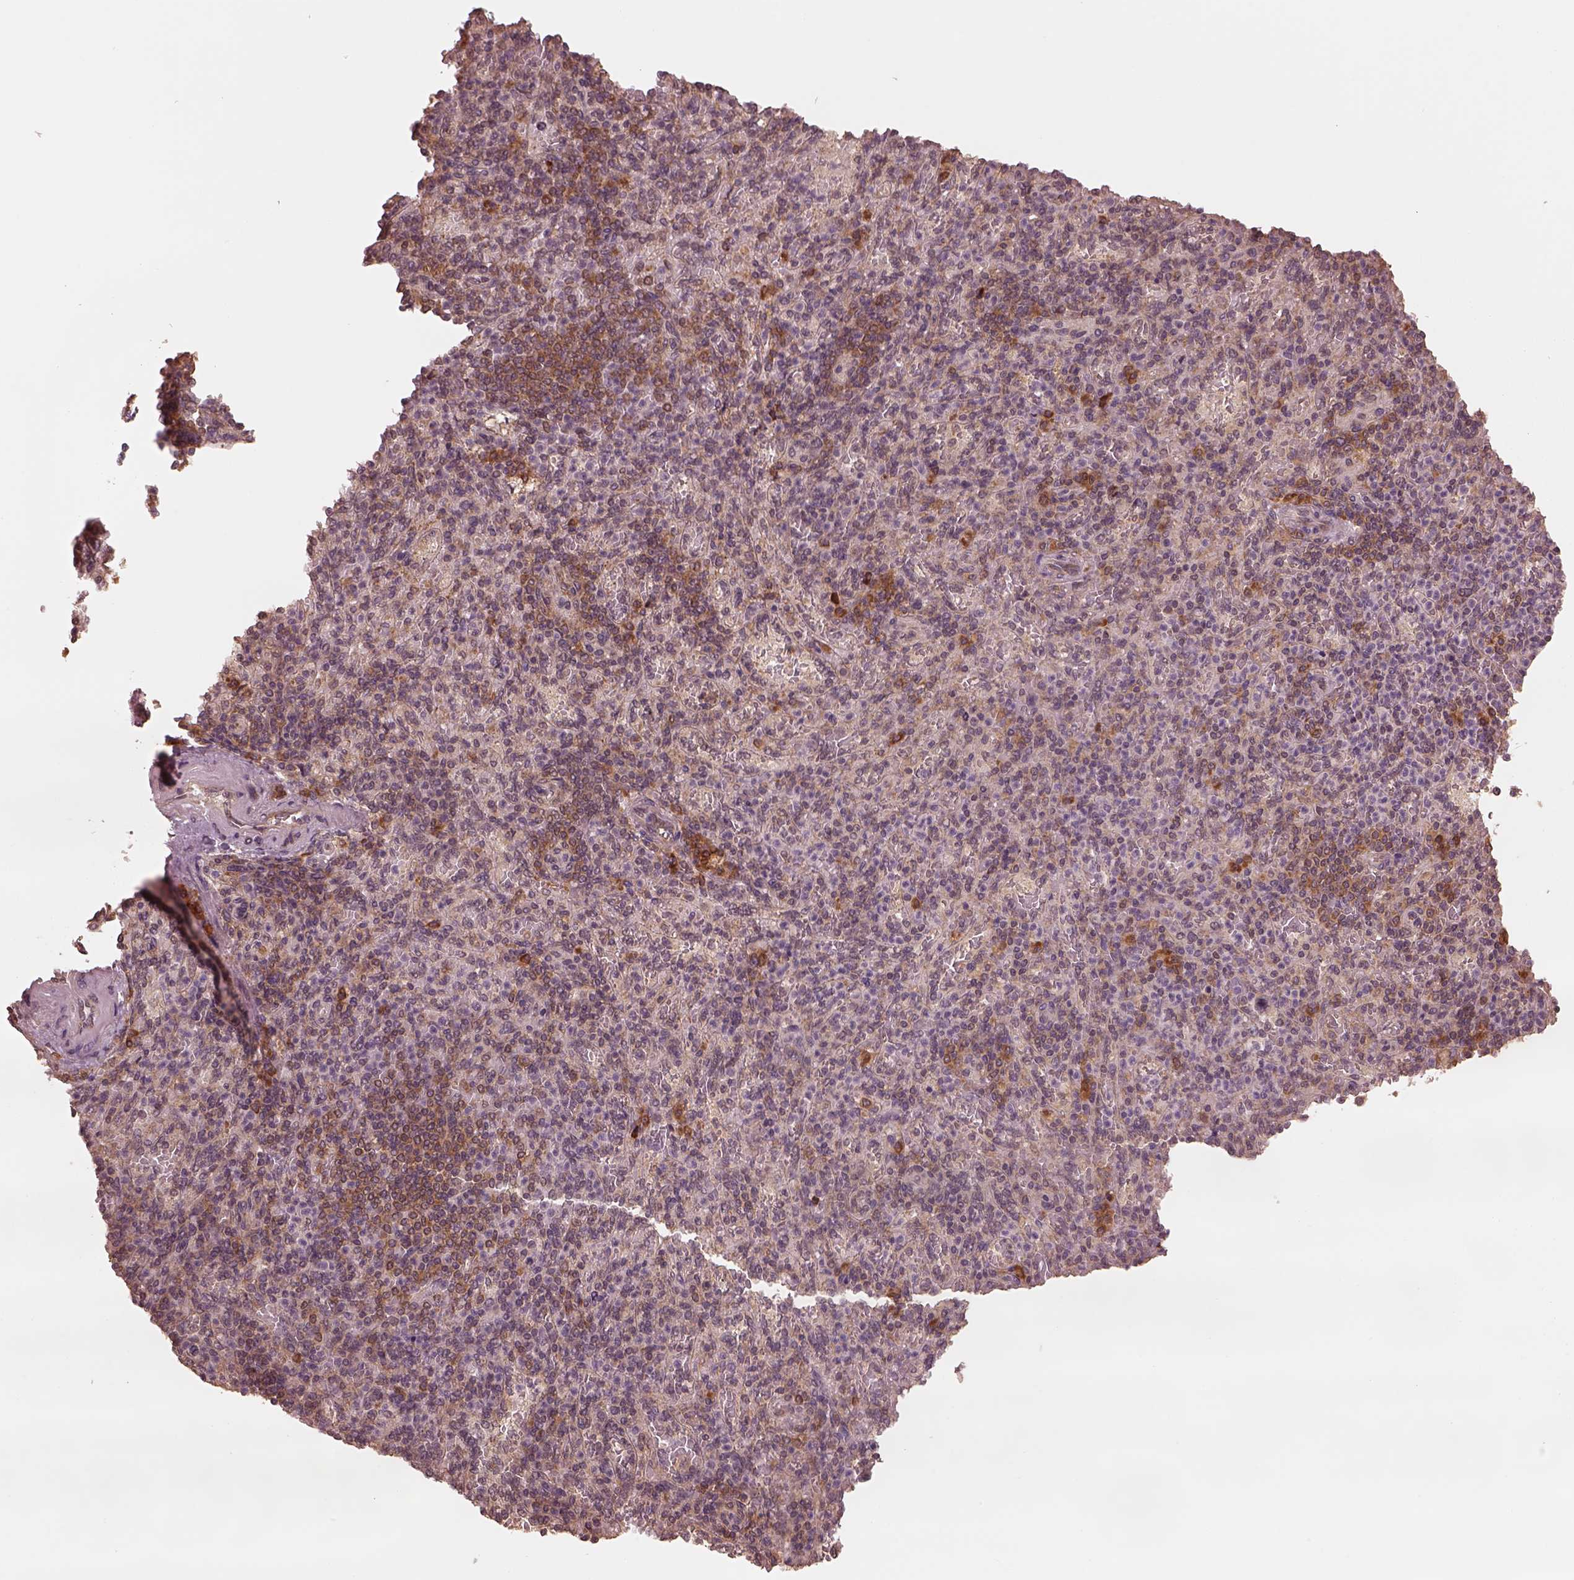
{"staining": {"intensity": "moderate", "quantity": "25%-75%", "location": "cytoplasmic/membranous"}, "tissue": "spleen", "cell_type": "Cells in red pulp", "image_type": "normal", "snomed": [{"axis": "morphology", "description": "Normal tissue, NOS"}, {"axis": "topography", "description": "Spleen"}], "caption": "Protein staining displays moderate cytoplasmic/membranous expression in about 25%-75% of cells in red pulp in unremarkable spleen. The staining is performed using DAB (3,3'-diaminobenzidine) brown chromogen to label protein expression. The nuclei are counter-stained blue using hematoxylin.", "gene": "RPS5", "patient": {"sex": "female", "age": 74}}